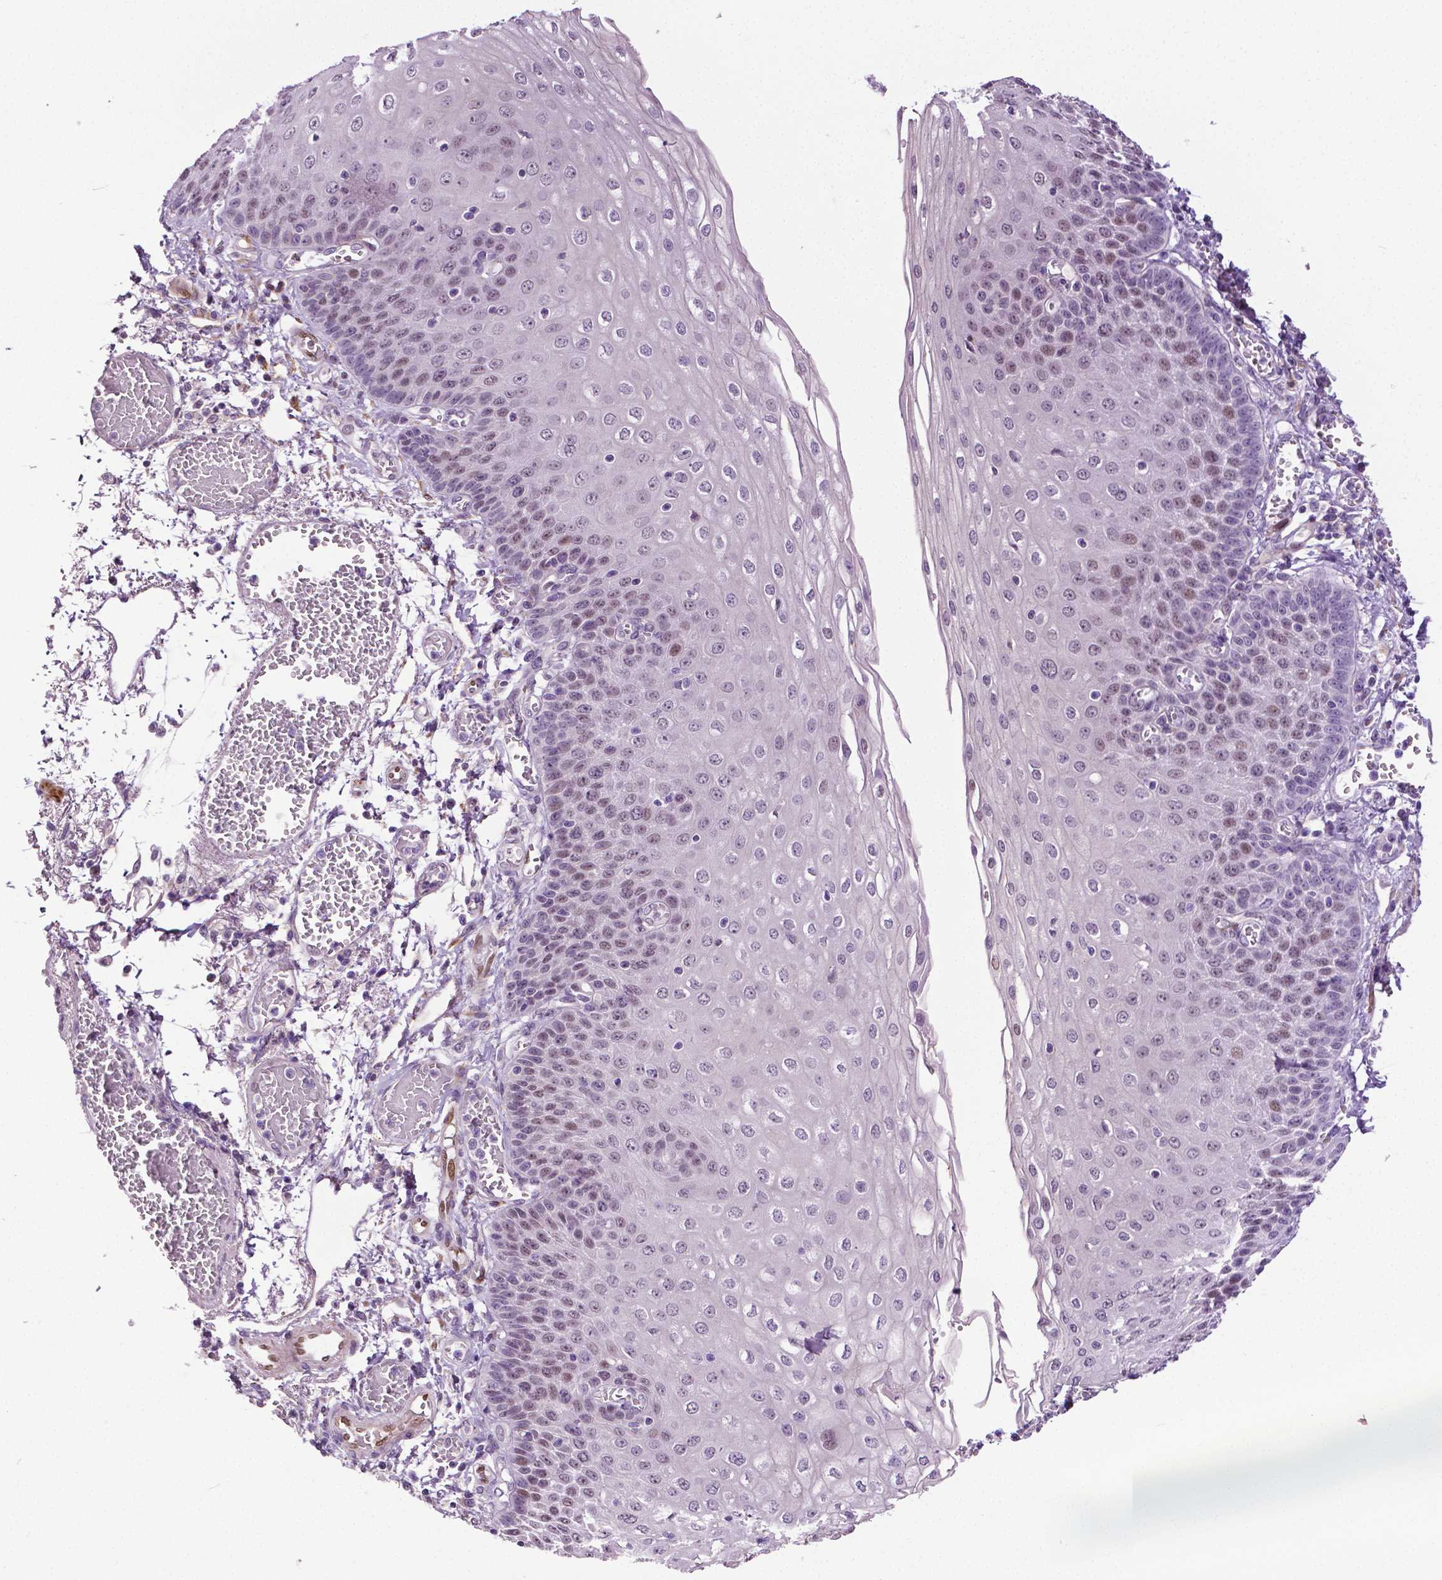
{"staining": {"intensity": "weak", "quantity": "25%-75%", "location": "nuclear"}, "tissue": "esophagus", "cell_type": "Squamous epithelial cells", "image_type": "normal", "snomed": [{"axis": "morphology", "description": "Normal tissue, NOS"}, {"axis": "morphology", "description": "Adenocarcinoma, NOS"}, {"axis": "topography", "description": "Esophagus"}], "caption": "Protein staining by IHC reveals weak nuclear staining in about 25%-75% of squamous epithelial cells in benign esophagus.", "gene": "PTGER3", "patient": {"sex": "male", "age": 81}}